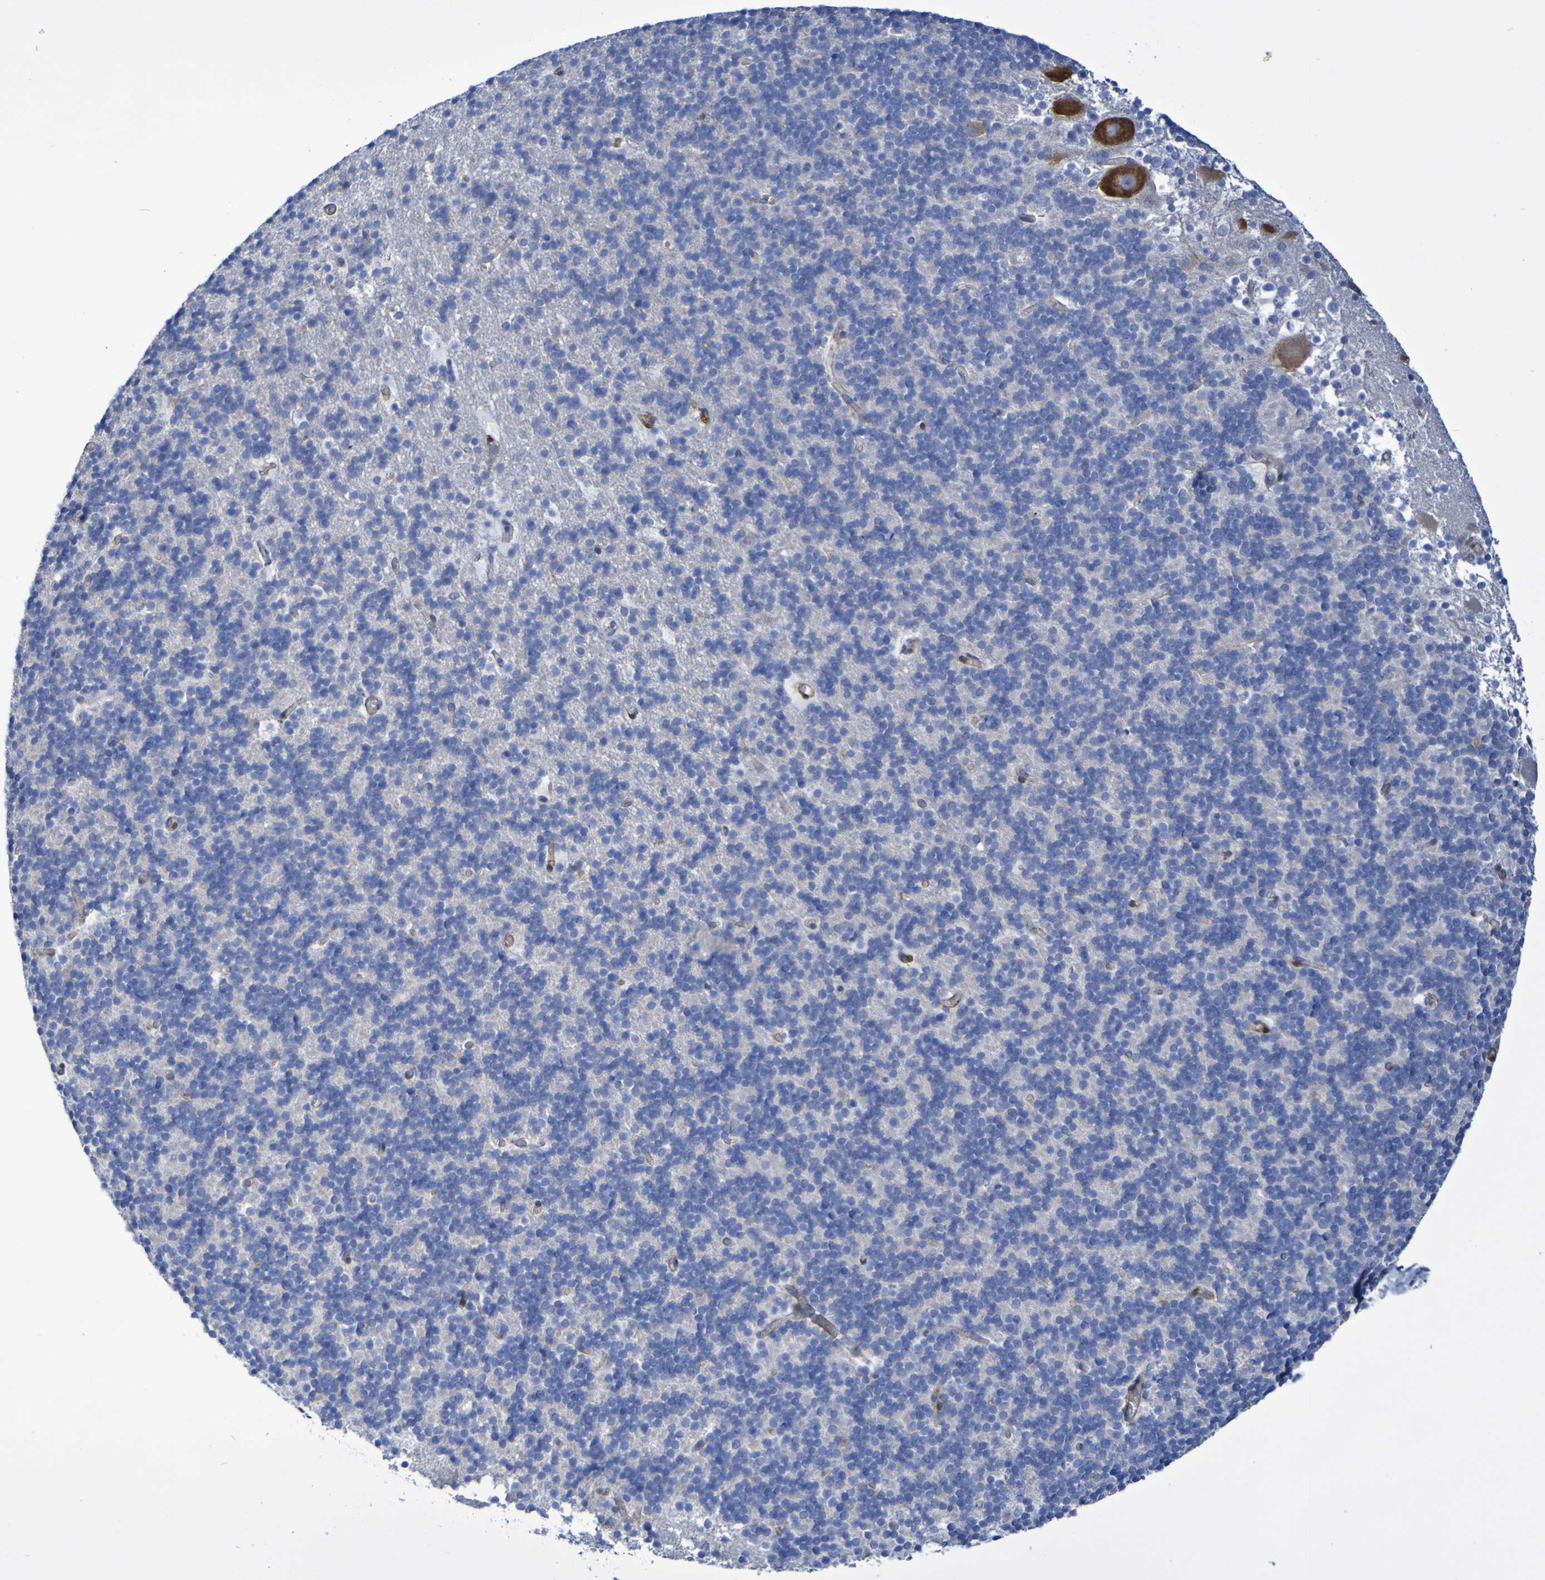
{"staining": {"intensity": "negative", "quantity": "none", "location": "none"}, "tissue": "cerebellum", "cell_type": "Cells in granular layer", "image_type": "normal", "snomed": [{"axis": "morphology", "description": "Normal tissue, NOS"}, {"axis": "topography", "description": "Cerebellum"}], "caption": "DAB immunohistochemical staining of normal cerebellum displays no significant staining in cells in granular layer.", "gene": "LPP", "patient": {"sex": "male", "age": 45}}